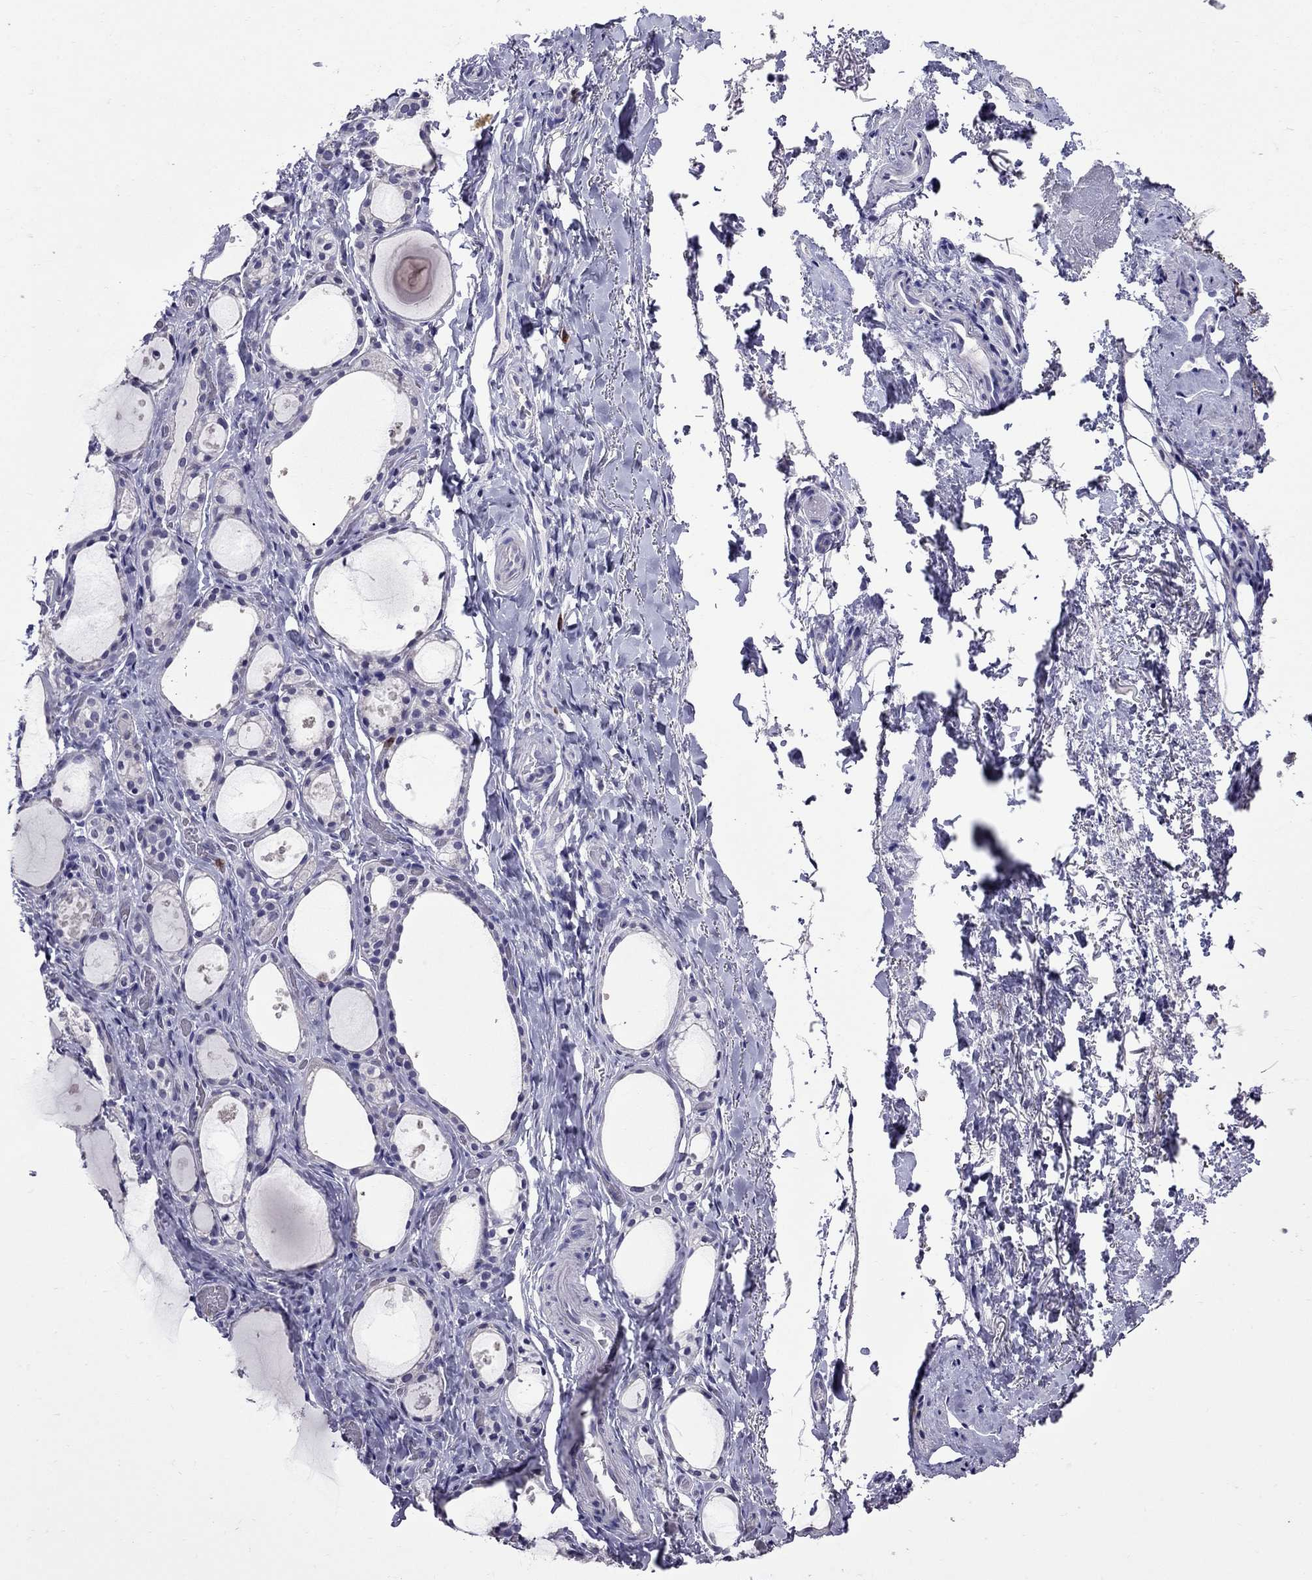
{"staining": {"intensity": "negative", "quantity": "none", "location": "none"}, "tissue": "thyroid gland", "cell_type": "Glandular cells", "image_type": "normal", "snomed": [{"axis": "morphology", "description": "Normal tissue, NOS"}, {"axis": "topography", "description": "Thyroid gland"}], "caption": "The immunohistochemistry (IHC) histopathology image has no significant staining in glandular cells of thyroid gland. The staining is performed using DAB brown chromogen with nuclei counter-stained in using hematoxylin.", "gene": "OLFM4", "patient": {"sex": "male", "age": 68}}